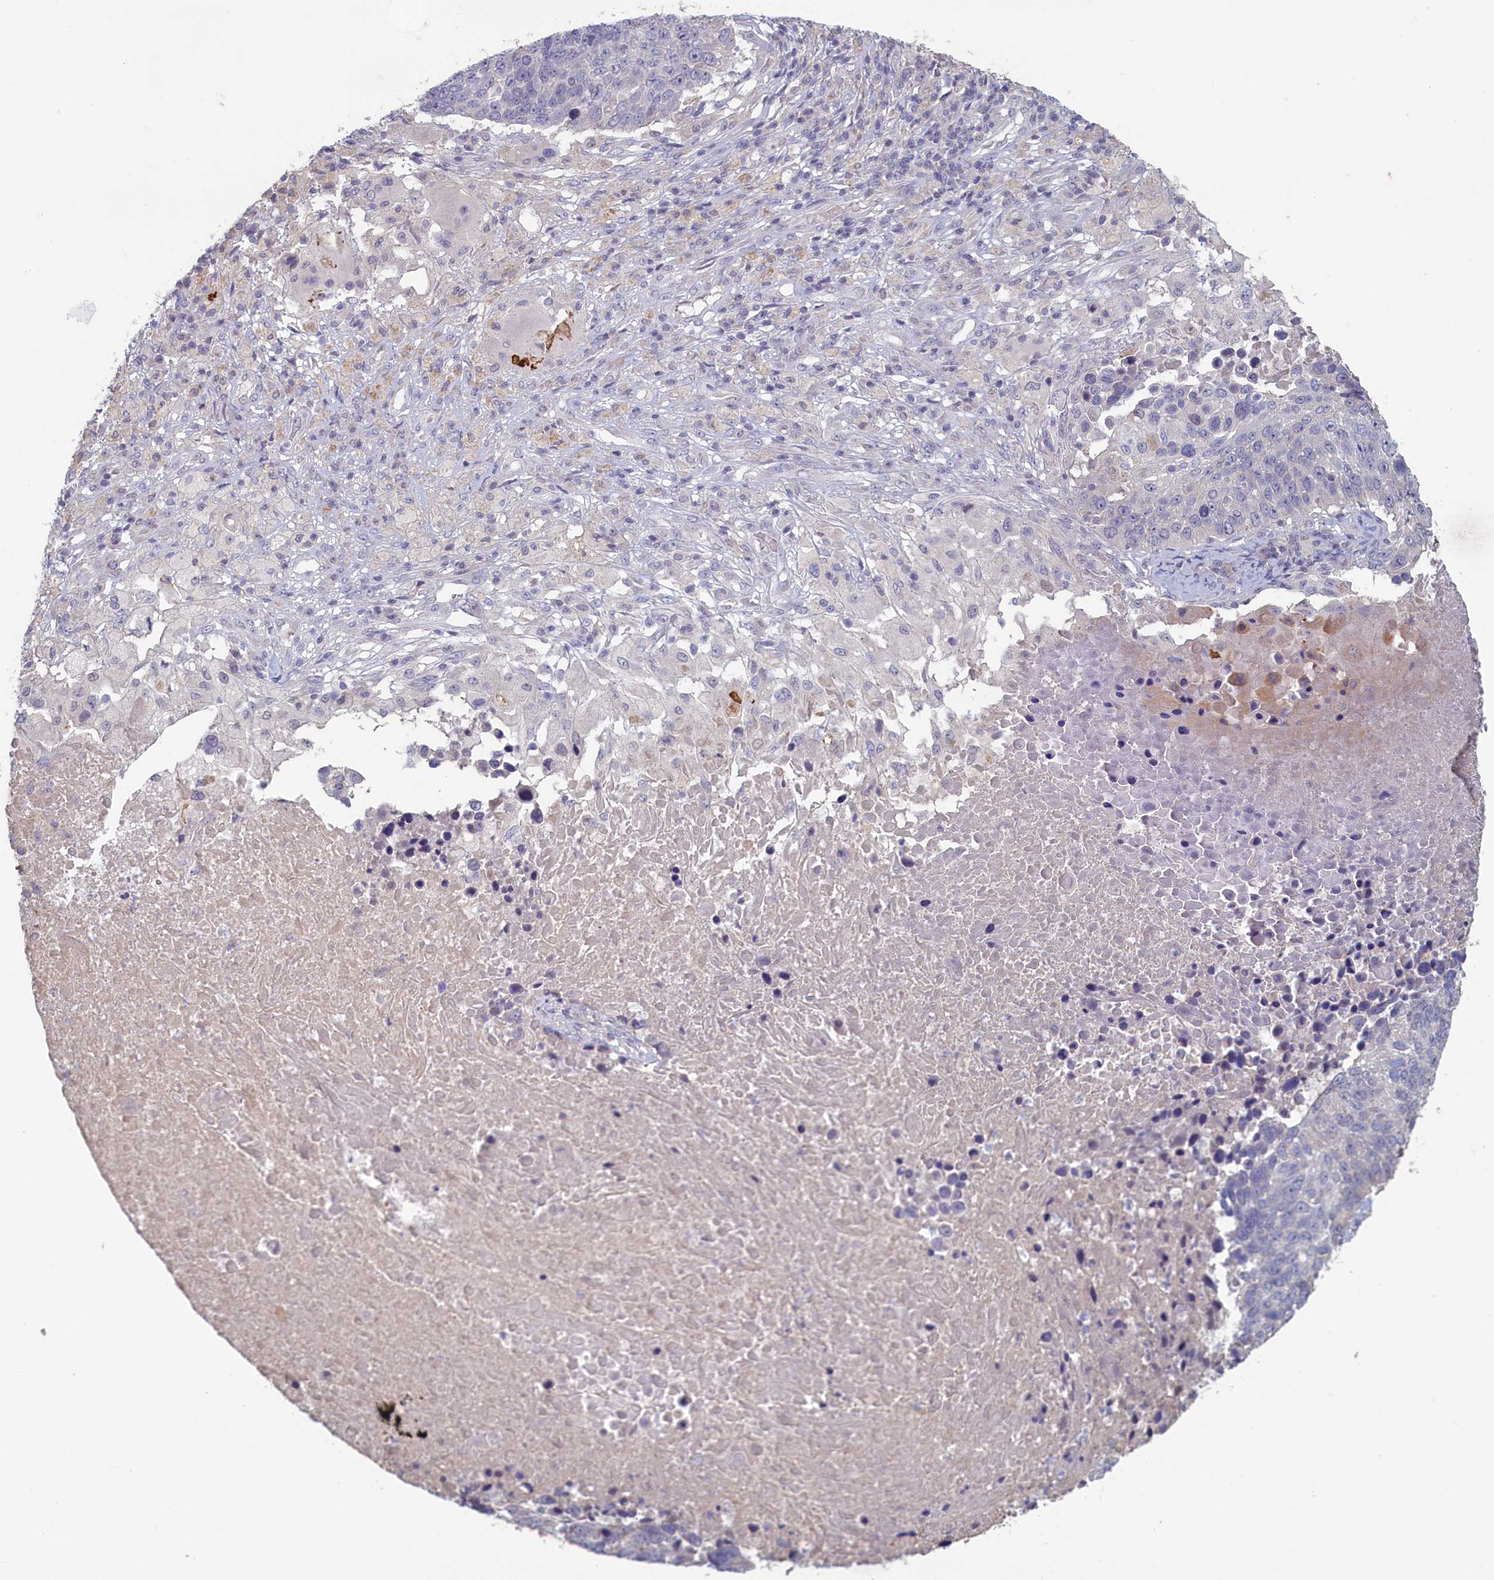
{"staining": {"intensity": "negative", "quantity": "none", "location": "none"}, "tissue": "lung cancer", "cell_type": "Tumor cells", "image_type": "cancer", "snomed": [{"axis": "morphology", "description": "Normal tissue, NOS"}, {"axis": "morphology", "description": "Squamous cell carcinoma, NOS"}, {"axis": "topography", "description": "Lymph node"}, {"axis": "topography", "description": "Lung"}], "caption": "Immunohistochemical staining of lung squamous cell carcinoma shows no significant positivity in tumor cells. (Brightfield microscopy of DAB IHC at high magnification).", "gene": "ATF7IP2", "patient": {"sex": "male", "age": 66}}